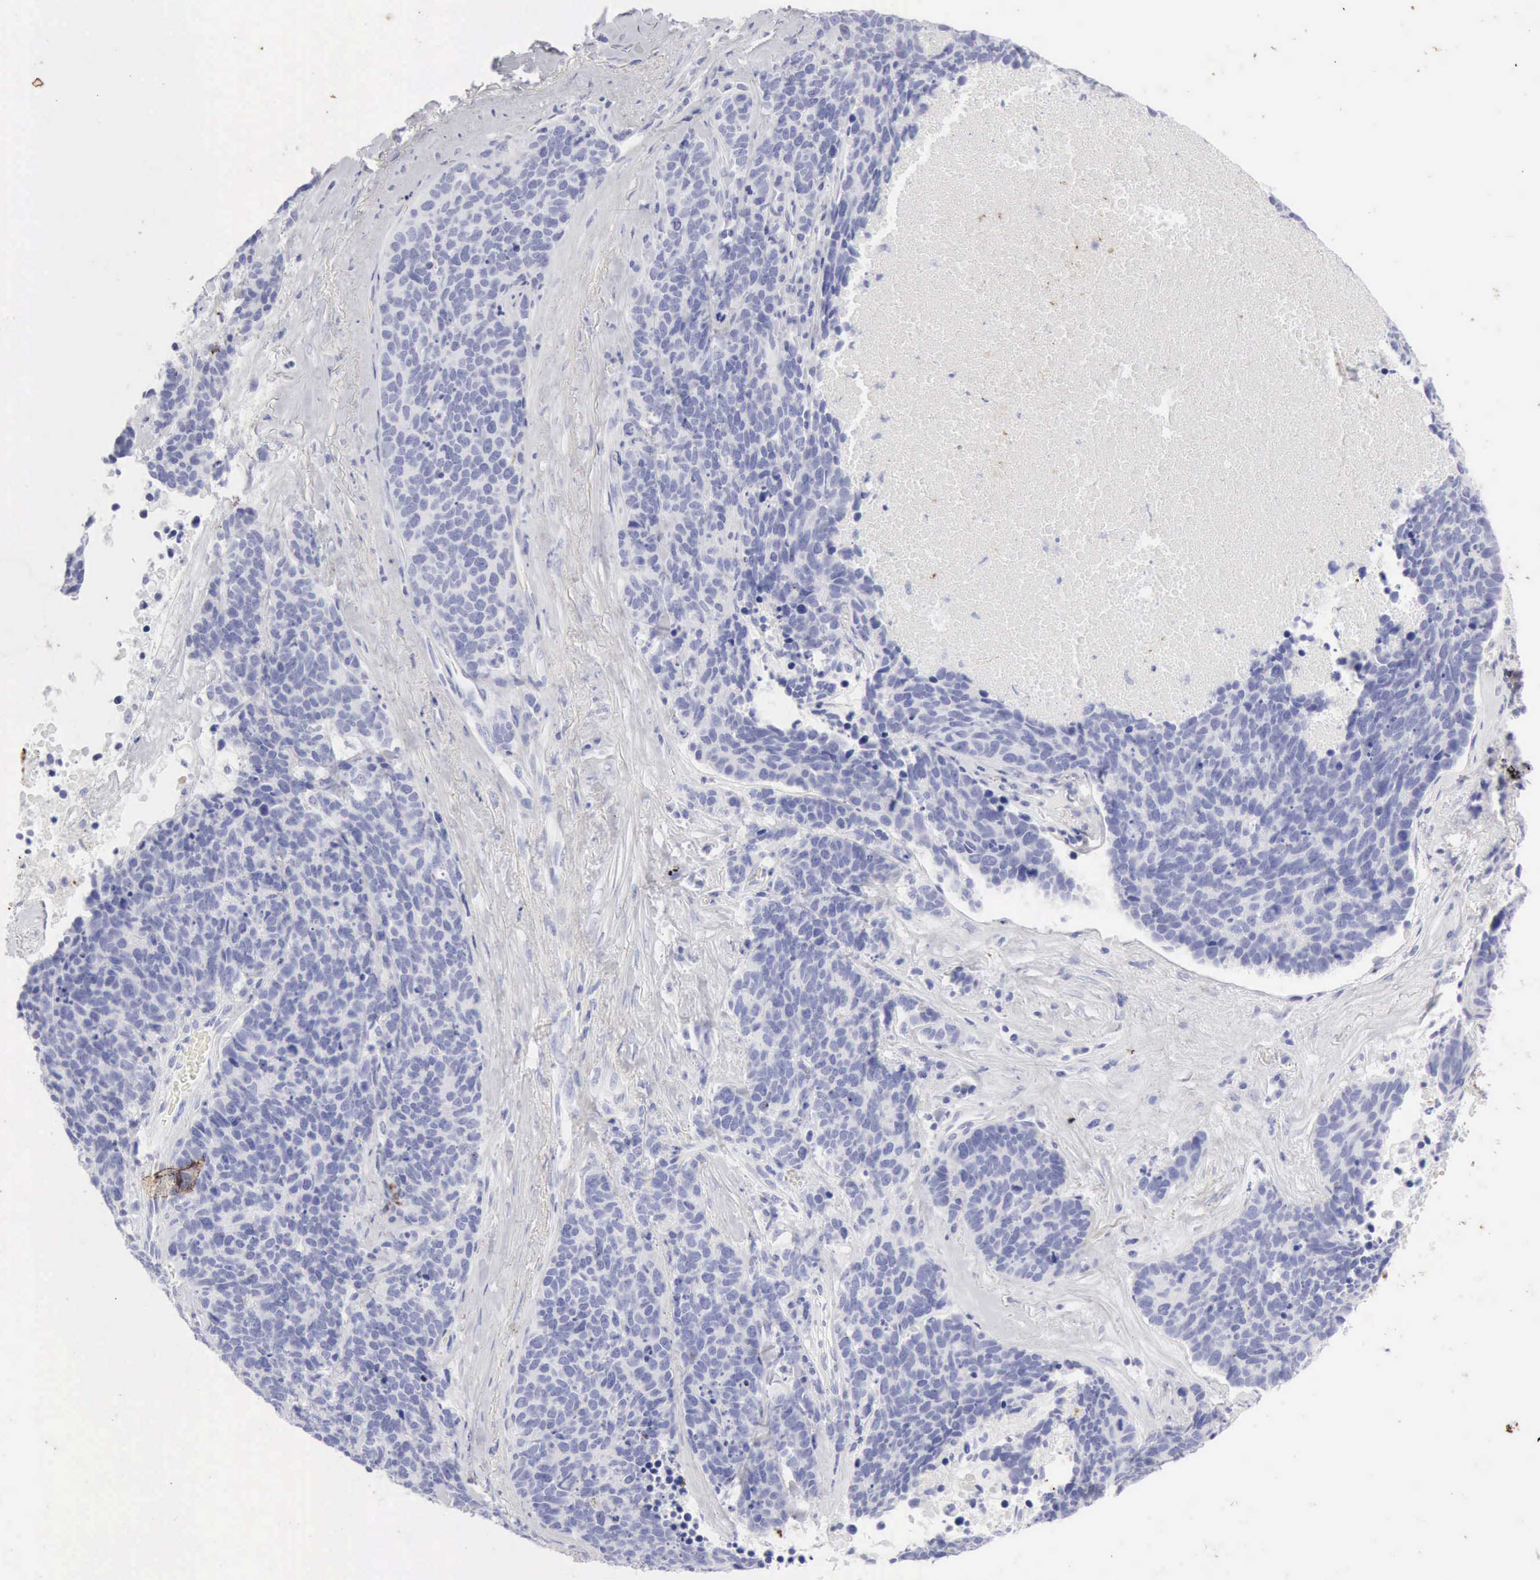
{"staining": {"intensity": "negative", "quantity": "none", "location": "none"}, "tissue": "lung cancer", "cell_type": "Tumor cells", "image_type": "cancer", "snomed": [{"axis": "morphology", "description": "Neoplasm, malignant, NOS"}, {"axis": "topography", "description": "Lung"}], "caption": "This is a photomicrograph of immunohistochemistry staining of malignant neoplasm (lung), which shows no positivity in tumor cells.", "gene": "KRT10", "patient": {"sex": "female", "age": 75}}